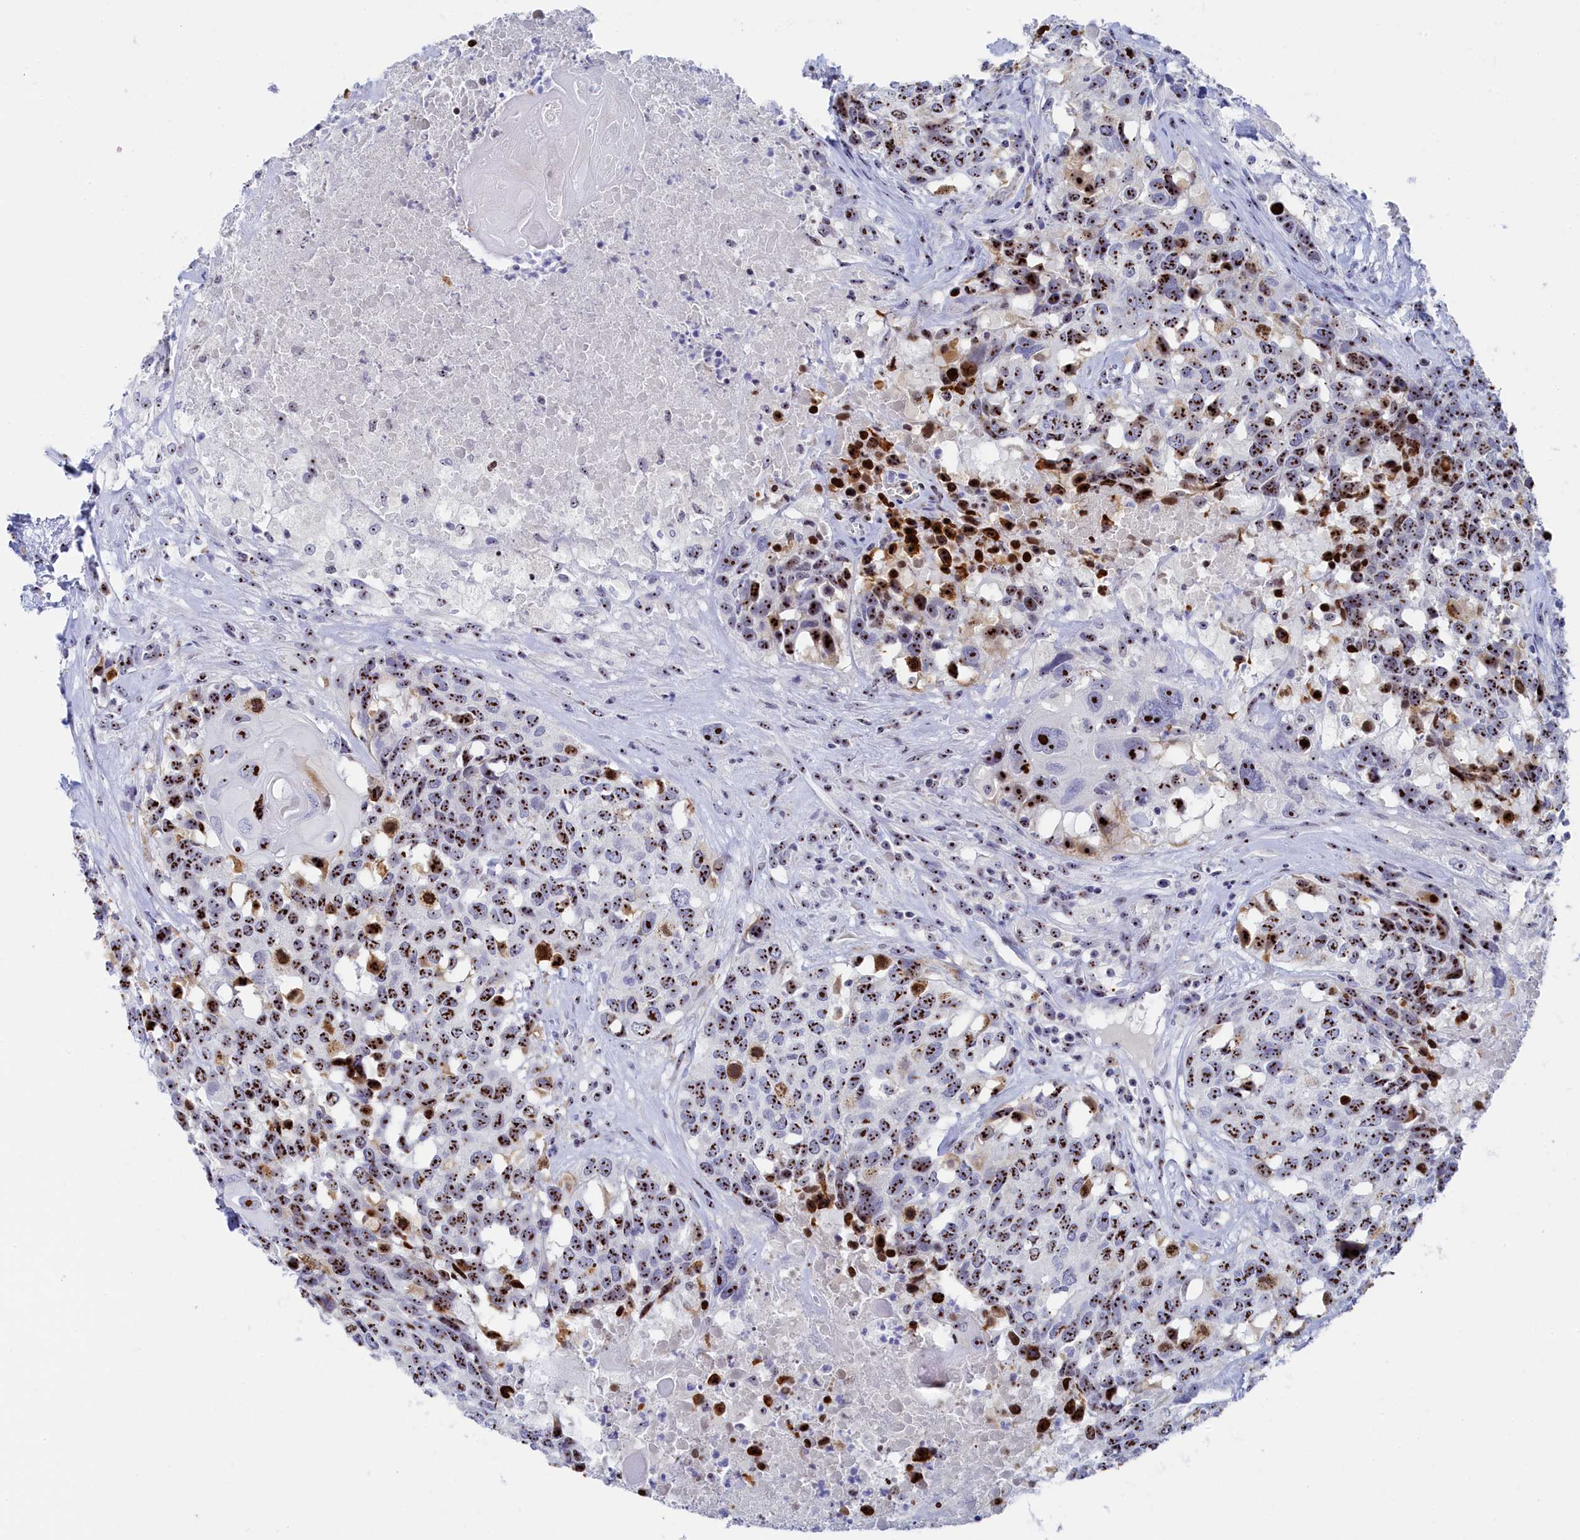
{"staining": {"intensity": "strong", "quantity": ">75%", "location": "nuclear"}, "tissue": "head and neck cancer", "cell_type": "Tumor cells", "image_type": "cancer", "snomed": [{"axis": "morphology", "description": "Squamous cell carcinoma, NOS"}, {"axis": "topography", "description": "Head-Neck"}], "caption": "This image displays immunohistochemistry (IHC) staining of head and neck cancer, with high strong nuclear staining in about >75% of tumor cells.", "gene": "RSL1D1", "patient": {"sex": "male", "age": 66}}